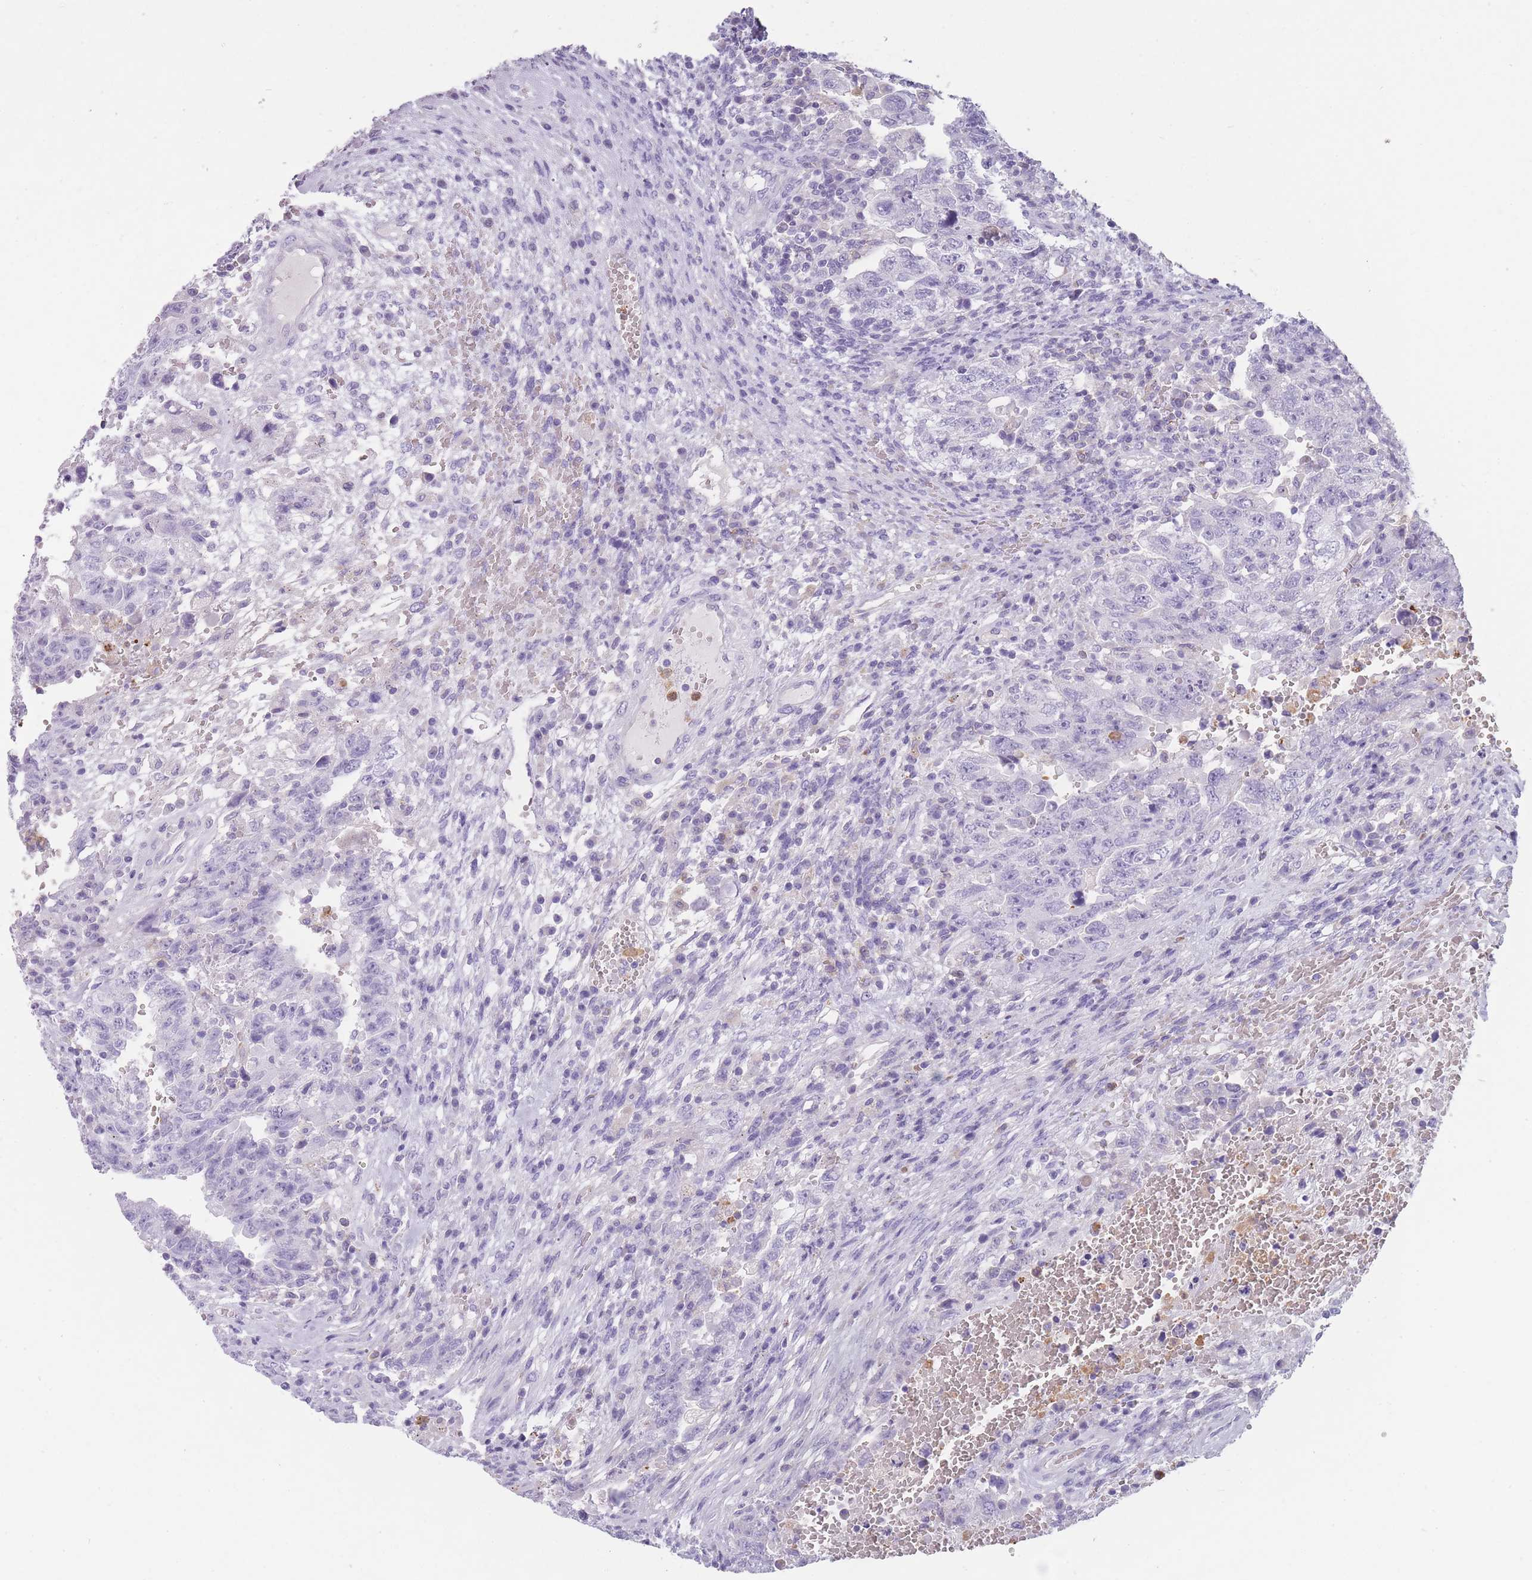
{"staining": {"intensity": "negative", "quantity": "none", "location": "none"}, "tissue": "testis cancer", "cell_type": "Tumor cells", "image_type": "cancer", "snomed": [{"axis": "morphology", "description": "Carcinoma, Embryonal, NOS"}, {"axis": "topography", "description": "Testis"}], "caption": "A photomicrograph of human testis cancer (embryonal carcinoma) is negative for staining in tumor cells. The staining is performed using DAB (3,3'-diaminobenzidine) brown chromogen with nuclei counter-stained in using hematoxylin.", "gene": "CR1L", "patient": {"sex": "male", "age": 26}}